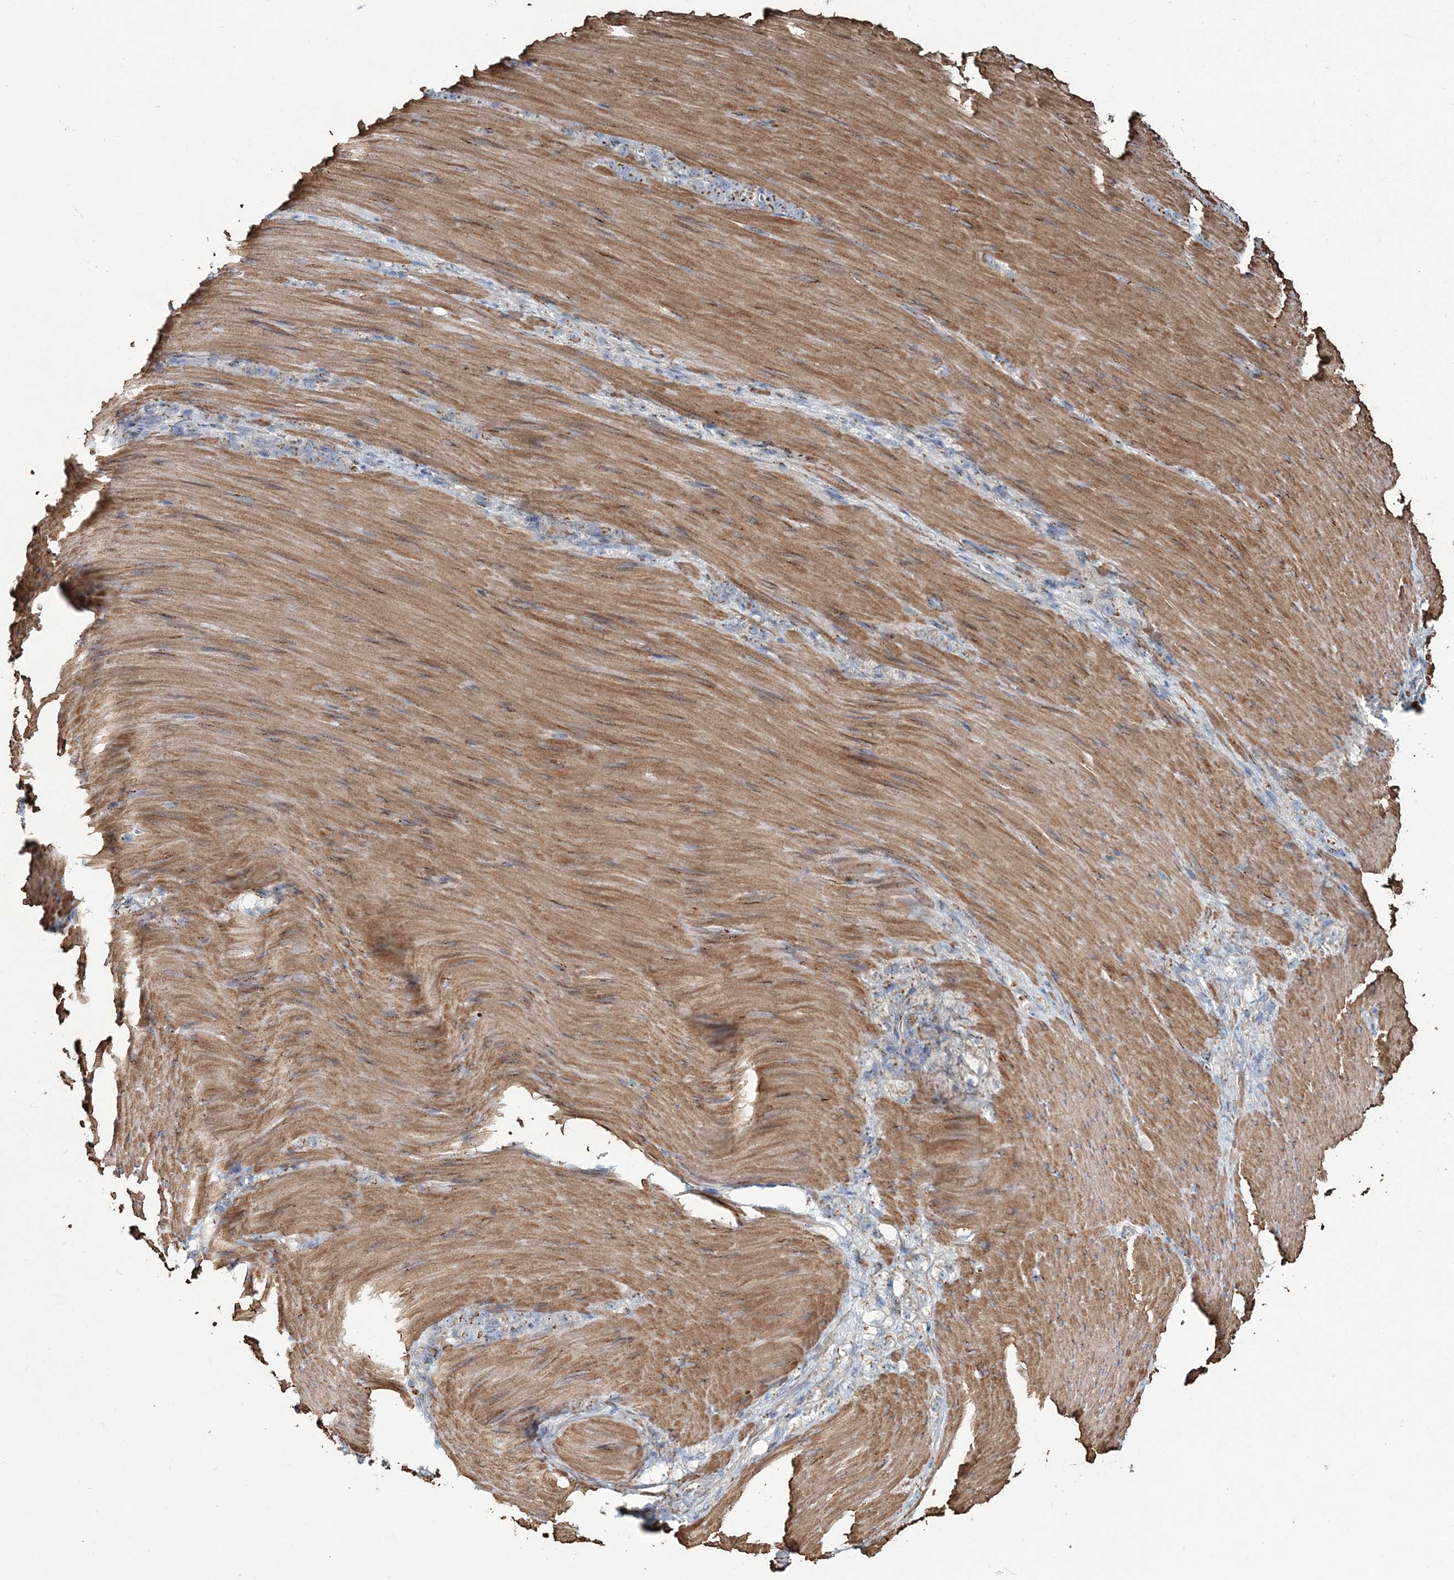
{"staining": {"intensity": "weak", "quantity": ">75%", "location": "cytoplasmic/membranous"}, "tissue": "stomach cancer", "cell_type": "Tumor cells", "image_type": "cancer", "snomed": [{"axis": "morphology", "description": "Normal tissue, NOS"}, {"axis": "morphology", "description": "Adenocarcinoma, NOS"}, {"axis": "topography", "description": "Stomach"}], "caption": "Immunohistochemistry (IHC) image of human stomach adenocarcinoma stained for a protein (brown), which exhibits low levels of weak cytoplasmic/membranous staining in about >75% of tumor cells.", "gene": "MAN1A2", "patient": {"sex": "male", "age": 82}}